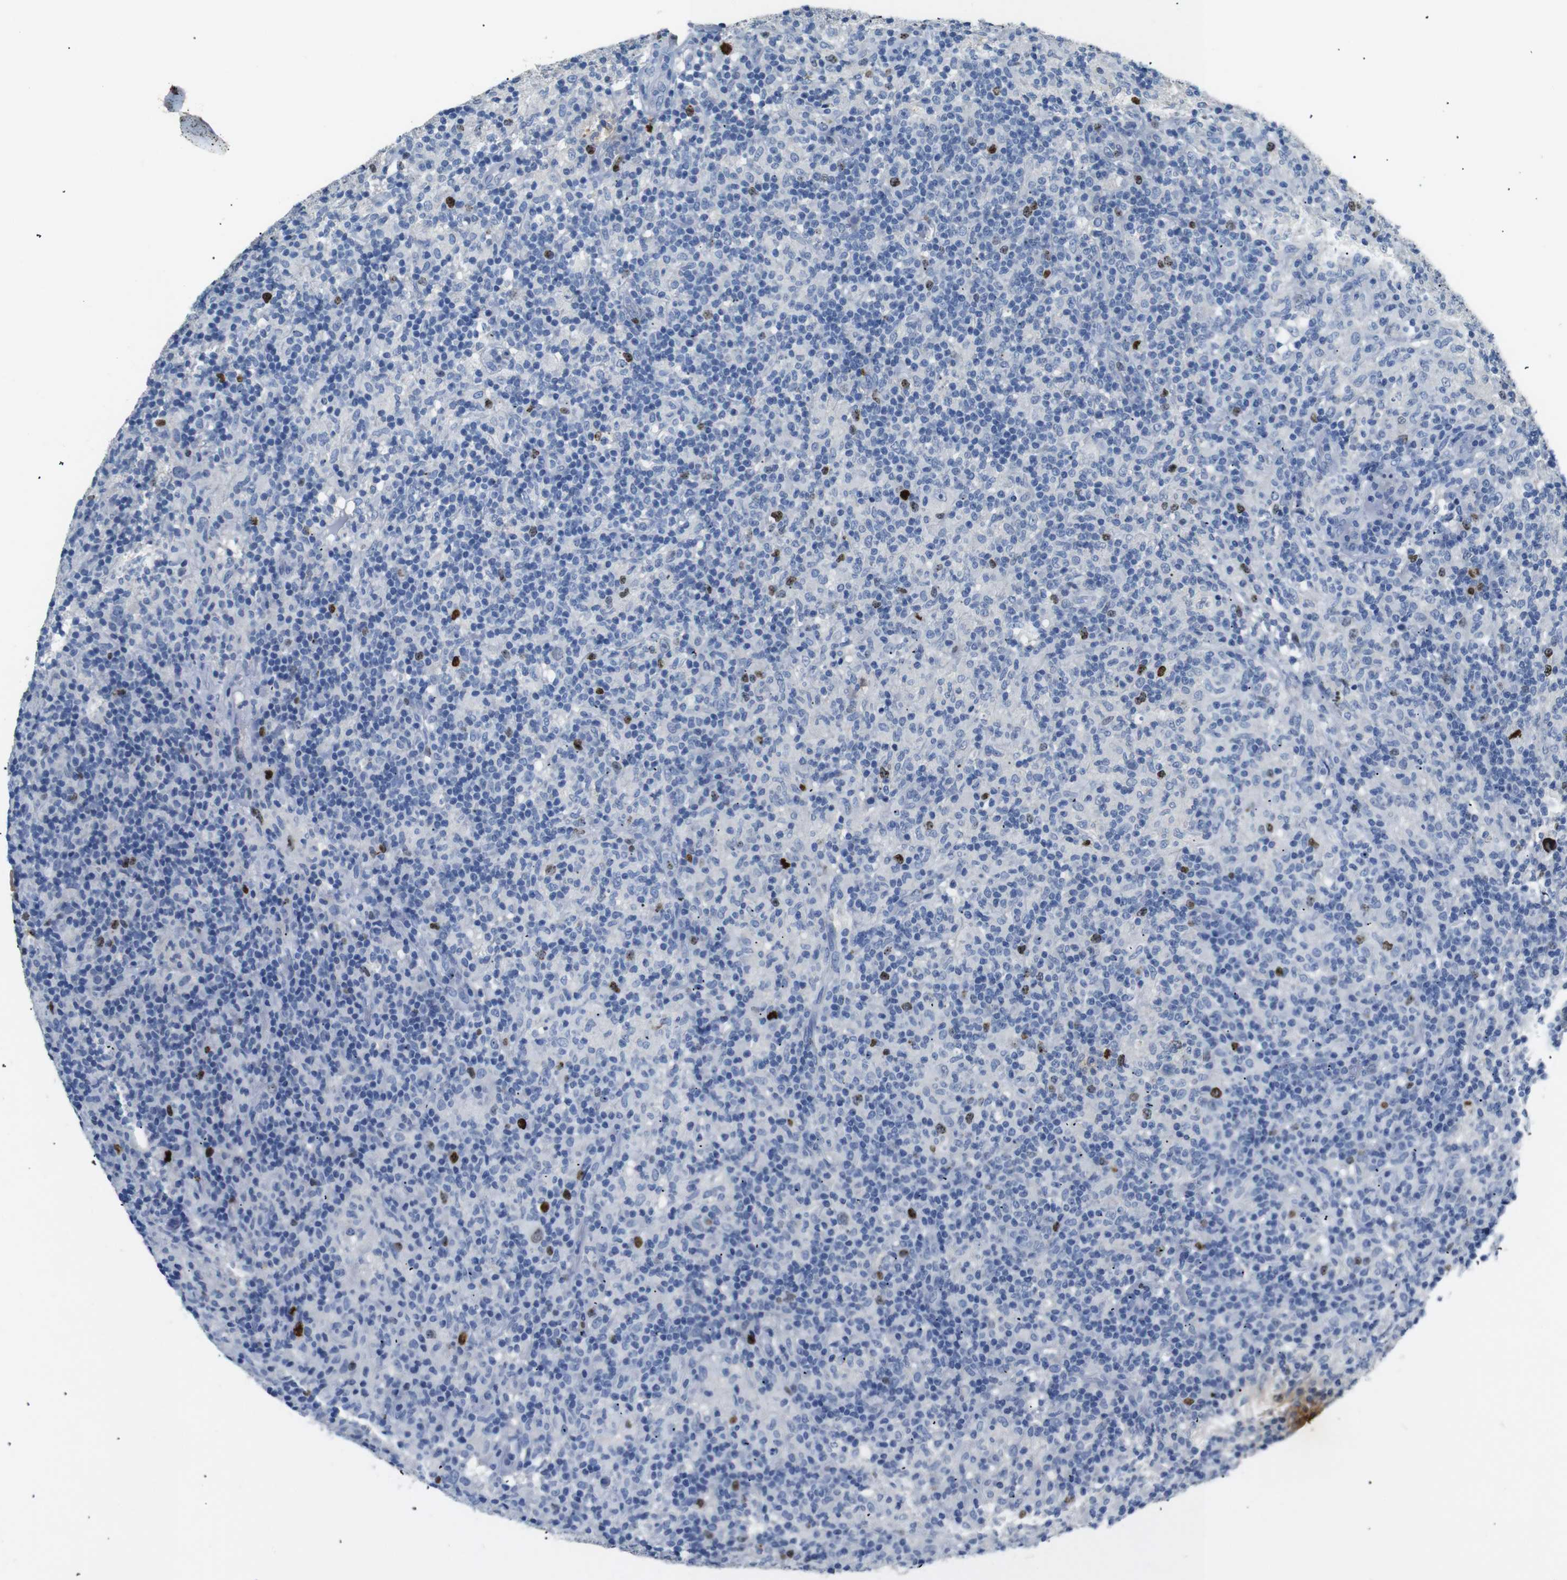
{"staining": {"intensity": "moderate", "quantity": "<25%", "location": "nuclear"}, "tissue": "lymphoma", "cell_type": "Tumor cells", "image_type": "cancer", "snomed": [{"axis": "morphology", "description": "Hodgkin's disease, NOS"}, {"axis": "topography", "description": "Lymph node"}], "caption": "High-magnification brightfield microscopy of lymphoma stained with DAB (brown) and counterstained with hematoxylin (blue). tumor cells exhibit moderate nuclear positivity is identified in about<25% of cells.", "gene": "INCENP", "patient": {"sex": "male", "age": 70}}